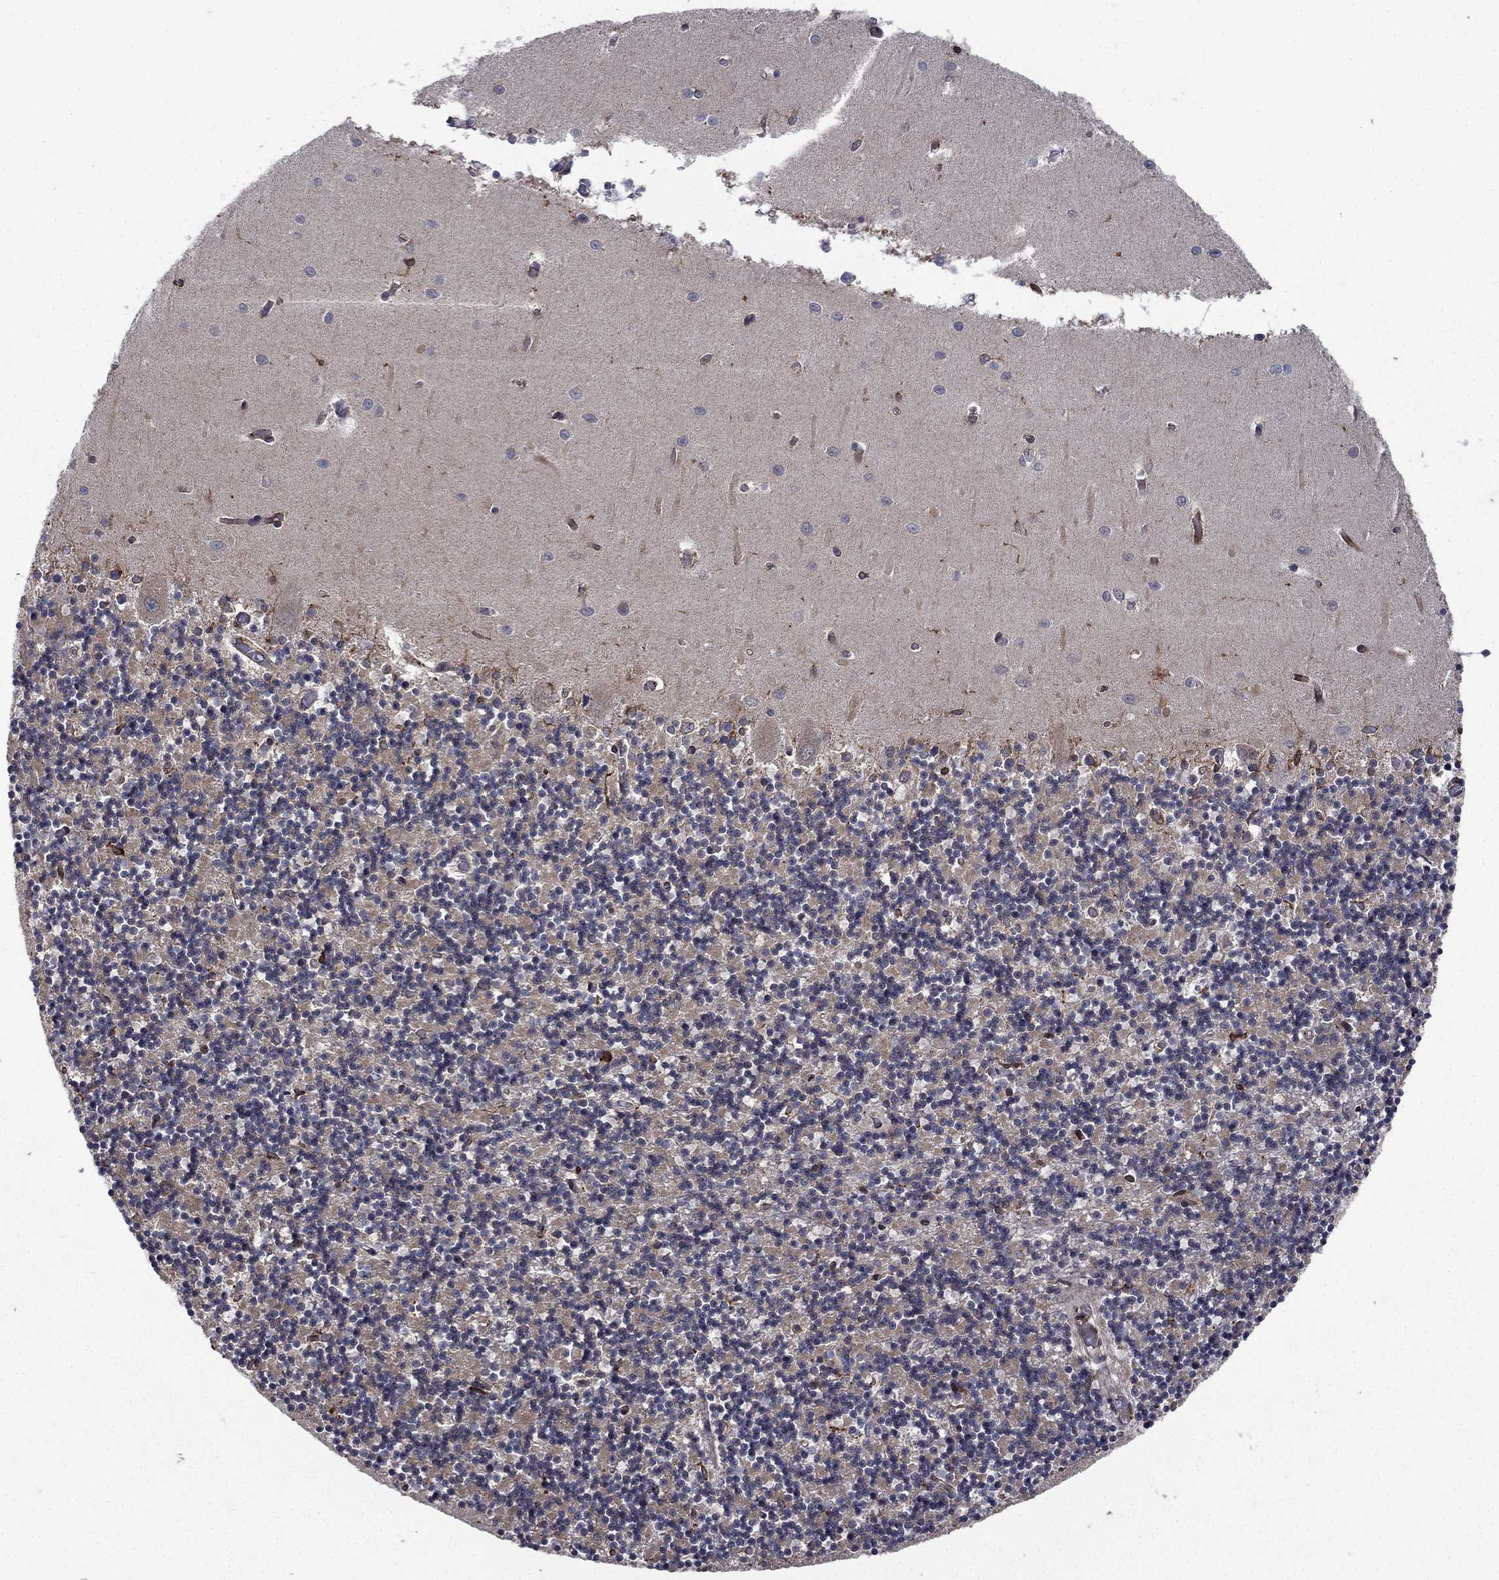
{"staining": {"intensity": "strong", "quantity": "<25%", "location": "cytoplasmic/membranous"}, "tissue": "cerebellum", "cell_type": "Cells in granular layer", "image_type": "normal", "snomed": [{"axis": "morphology", "description": "Normal tissue, NOS"}, {"axis": "topography", "description": "Cerebellum"}], "caption": "Cells in granular layer display medium levels of strong cytoplasmic/membranous staining in about <25% of cells in benign cerebellum.", "gene": "DHRS7", "patient": {"sex": "female", "age": 64}}